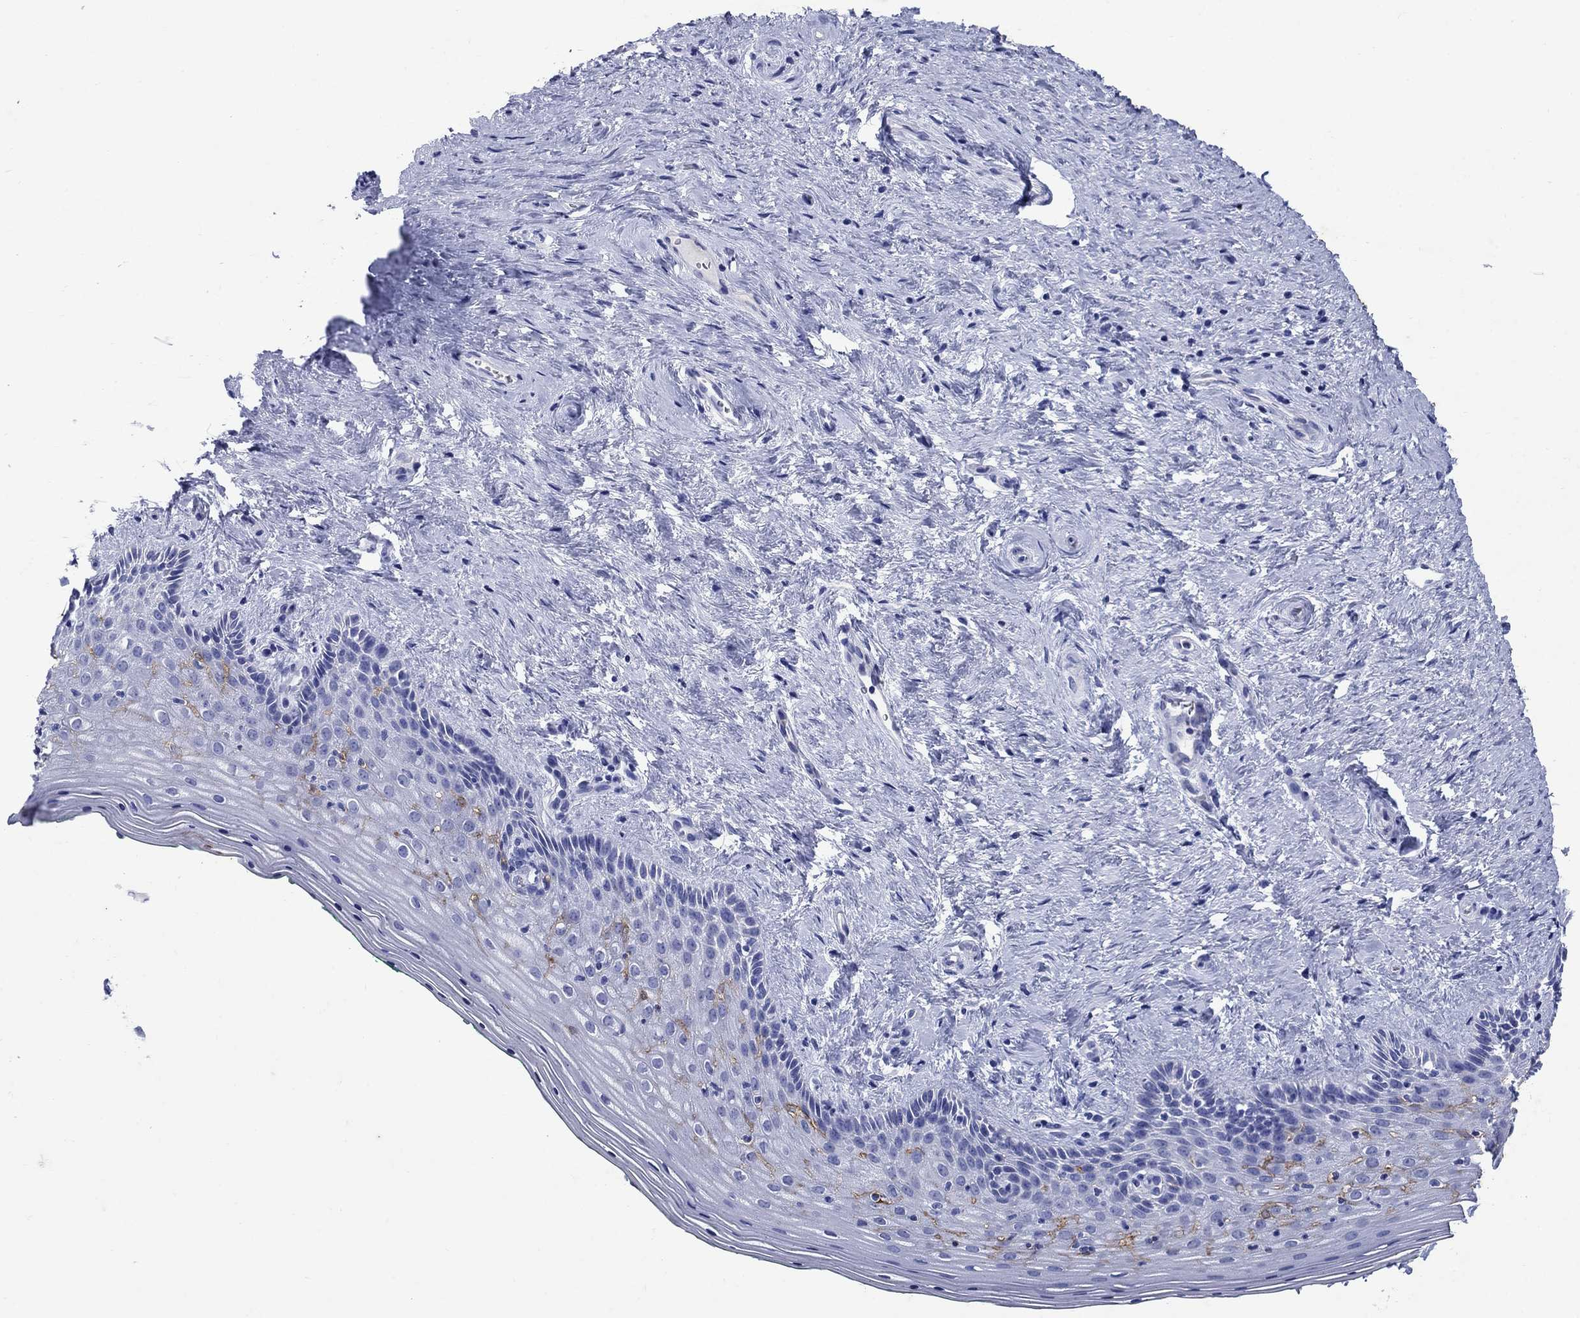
{"staining": {"intensity": "negative", "quantity": "none", "location": "none"}, "tissue": "vagina", "cell_type": "Squamous epithelial cells", "image_type": "normal", "snomed": [{"axis": "morphology", "description": "Normal tissue, NOS"}, {"axis": "topography", "description": "Vagina"}], "caption": "Micrograph shows no significant protein positivity in squamous epithelial cells of unremarkable vagina. The staining is performed using DAB brown chromogen with nuclei counter-stained in using hematoxylin.", "gene": "CD1A", "patient": {"sex": "female", "age": 45}}